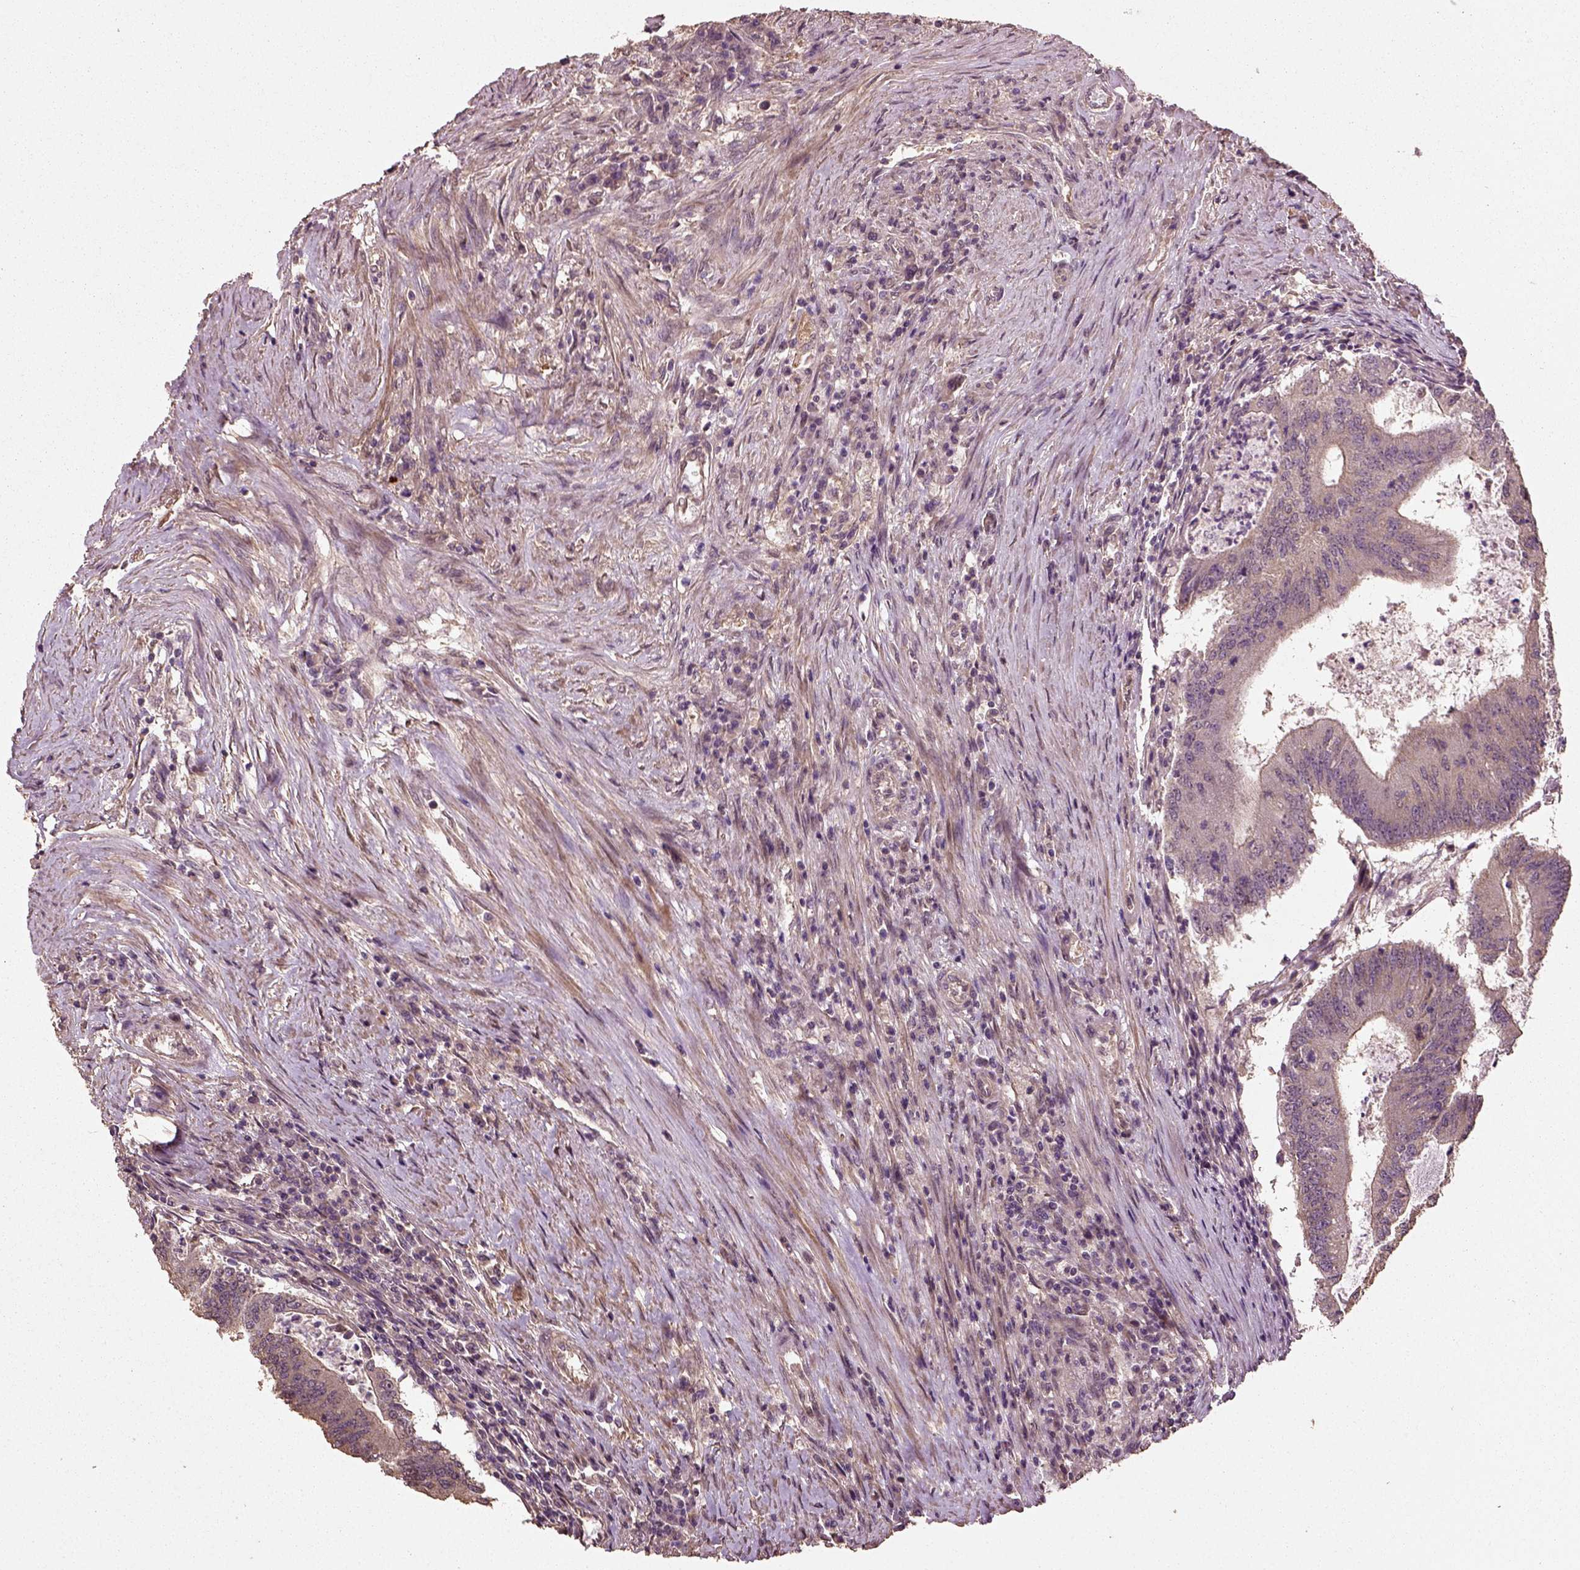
{"staining": {"intensity": "weak", "quantity": "25%-75%", "location": "cytoplasmic/membranous"}, "tissue": "colorectal cancer", "cell_type": "Tumor cells", "image_type": "cancer", "snomed": [{"axis": "morphology", "description": "Adenocarcinoma, NOS"}, {"axis": "topography", "description": "Colon"}], "caption": "Colorectal cancer (adenocarcinoma) tissue displays weak cytoplasmic/membranous positivity in approximately 25%-75% of tumor cells Nuclei are stained in blue.", "gene": "ERV3-1", "patient": {"sex": "female", "age": 70}}